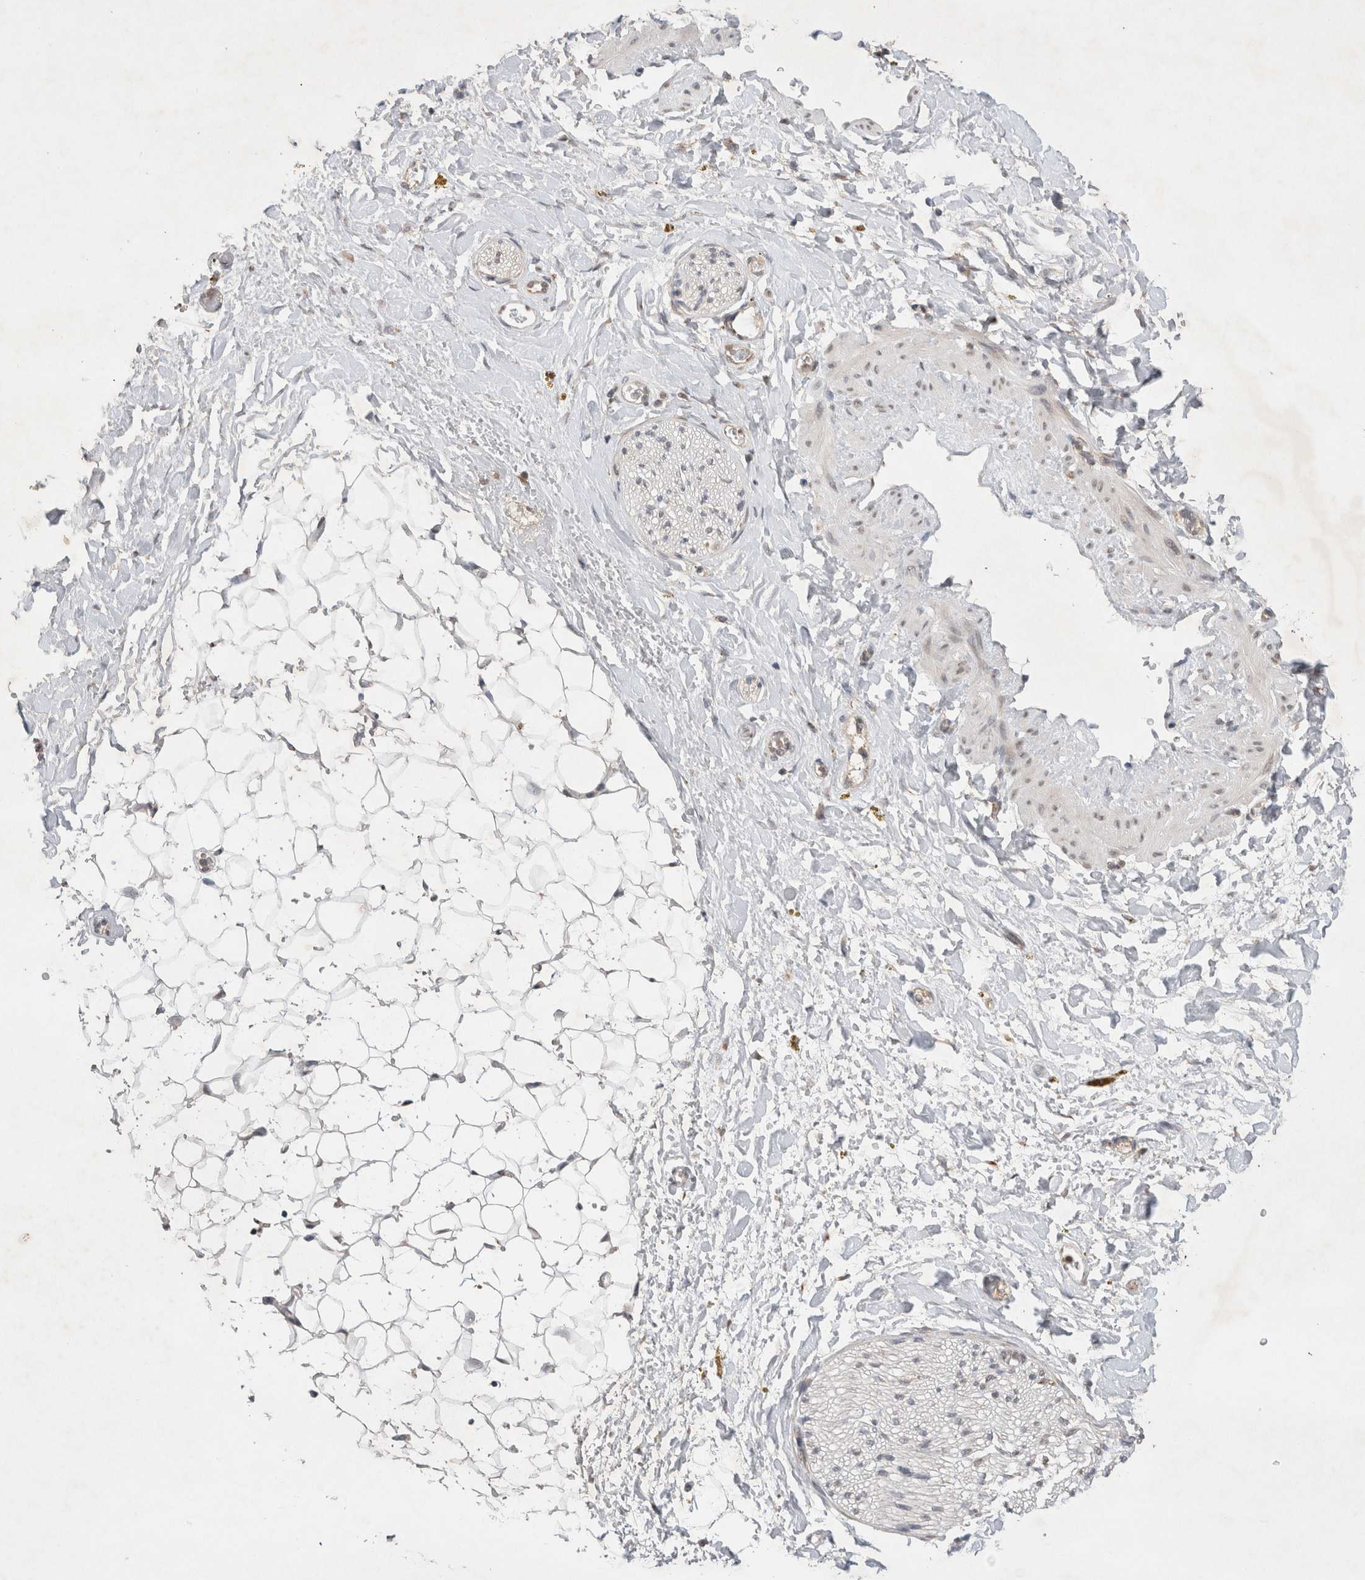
{"staining": {"intensity": "negative", "quantity": "none", "location": "none"}, "tissue": "adipose tissue", "cell_type": "Adipocytes", "image_type": "normal", "snomed": [{"axis": "morphology", "description": "Normal tissue, NOS"}, {"axis": "topography", "description": "Kidney"}, {"axis": "topography", "description": "Peripheral nerve tissue"}], "caption": "This is an immunohistochemistry photomicrograph of unremarkable human adipose tissue. There is no staining in adipocytes.", "gene": "WIPF2", "patient": {"sex": "male", "age": 7}}